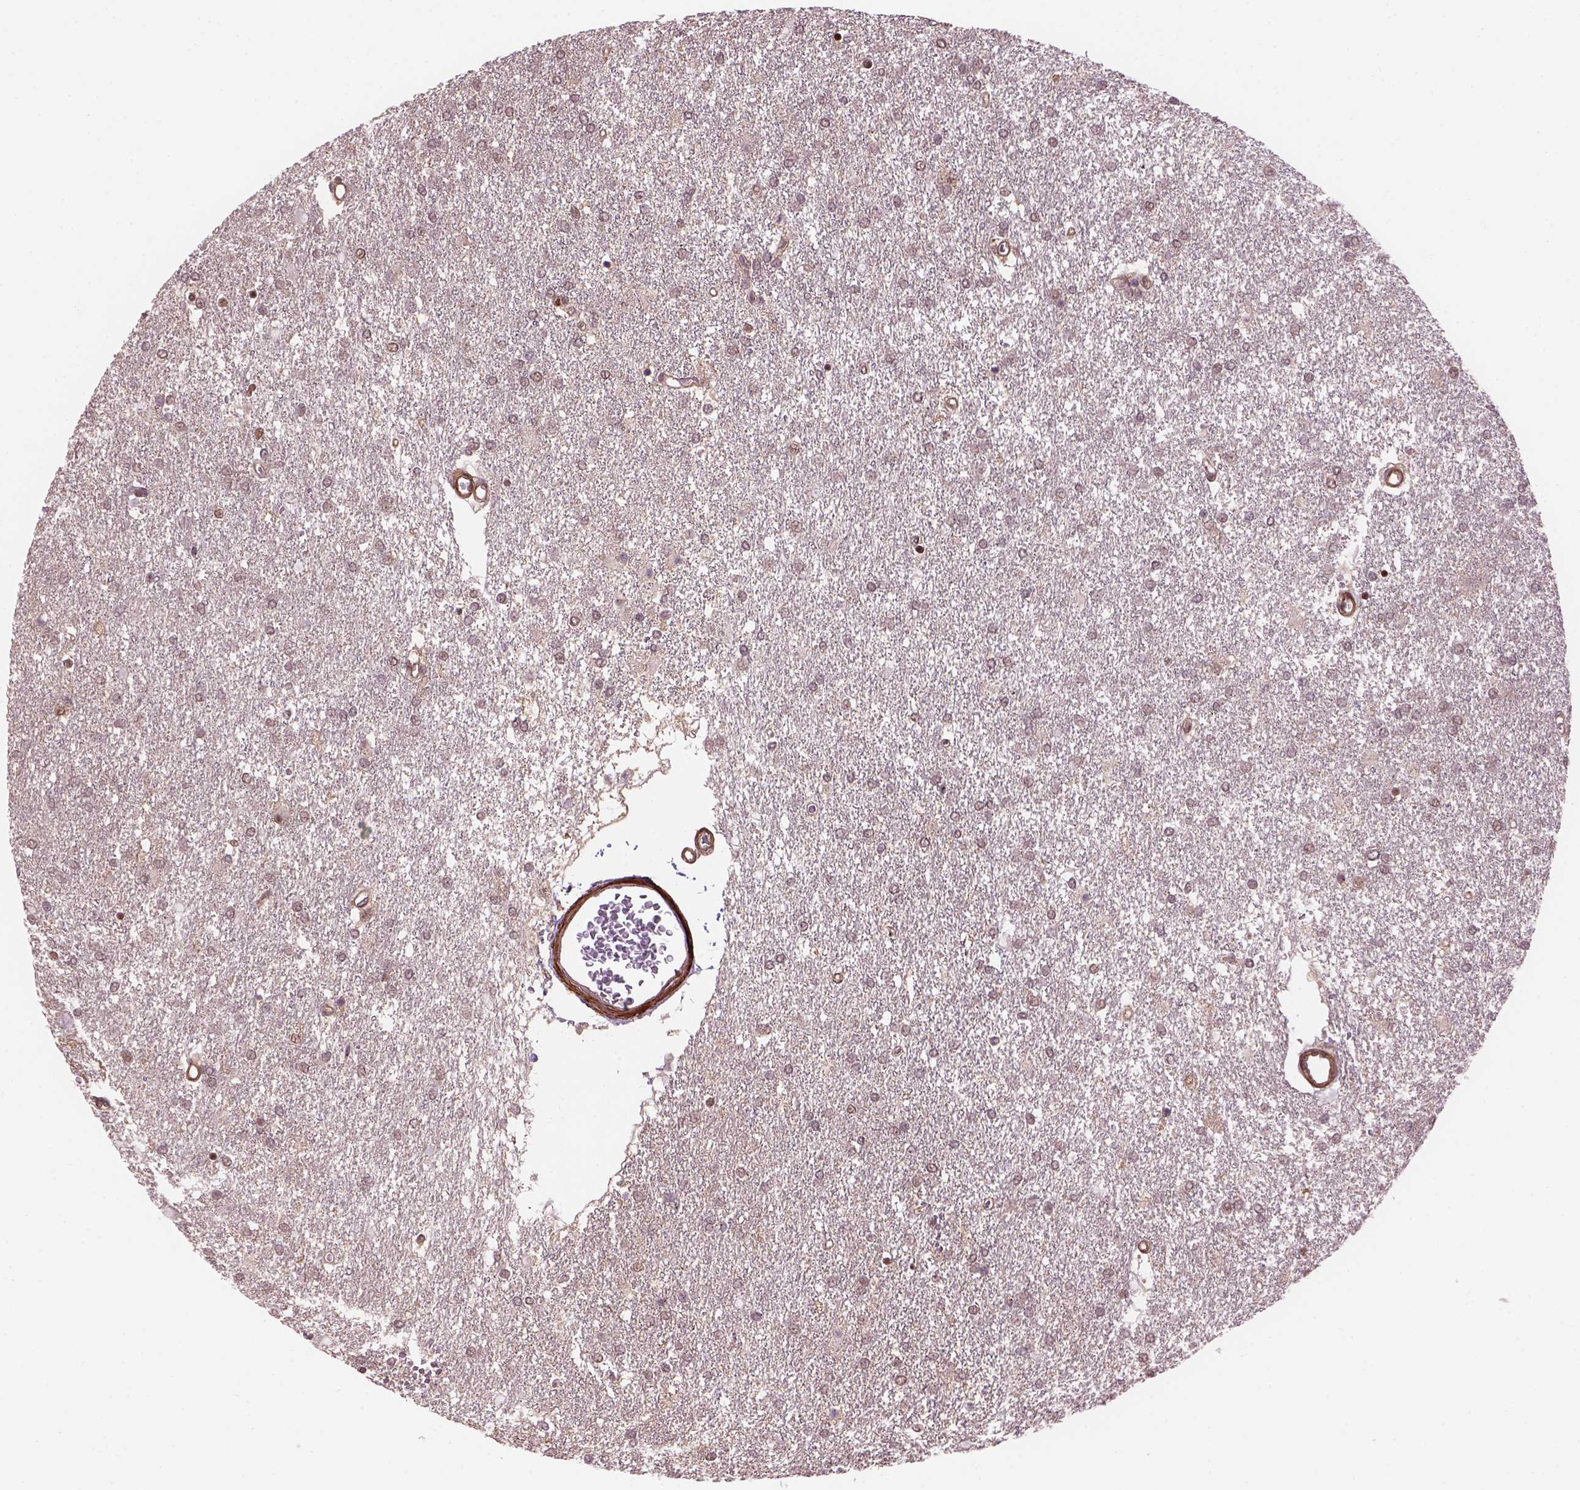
{"staining": {"intensity": "weak", "quantity": ">75%", "location": "cytoplasmic/membranous,nuclear"}, "tissue": "glioma", "cell_type": "Tumor cells", "image_type": "cancer", "snomed": [{"axis": "morphology", "description": "Glioma, malignant, High grade"}, {"axis": "topography", "description": "Brain"}], "caption": "Immunohistochemistry (IHC) (DAB (3,3'-diaminobenzidine)) staining of malignant high-grade glioma demonstrates weak cytoplasmic/membranous and nuclear protein positivity in approximately >75% of tumor cells.", "gene": "PSMD11", "patient": {"sex": "female", "age": 61}}